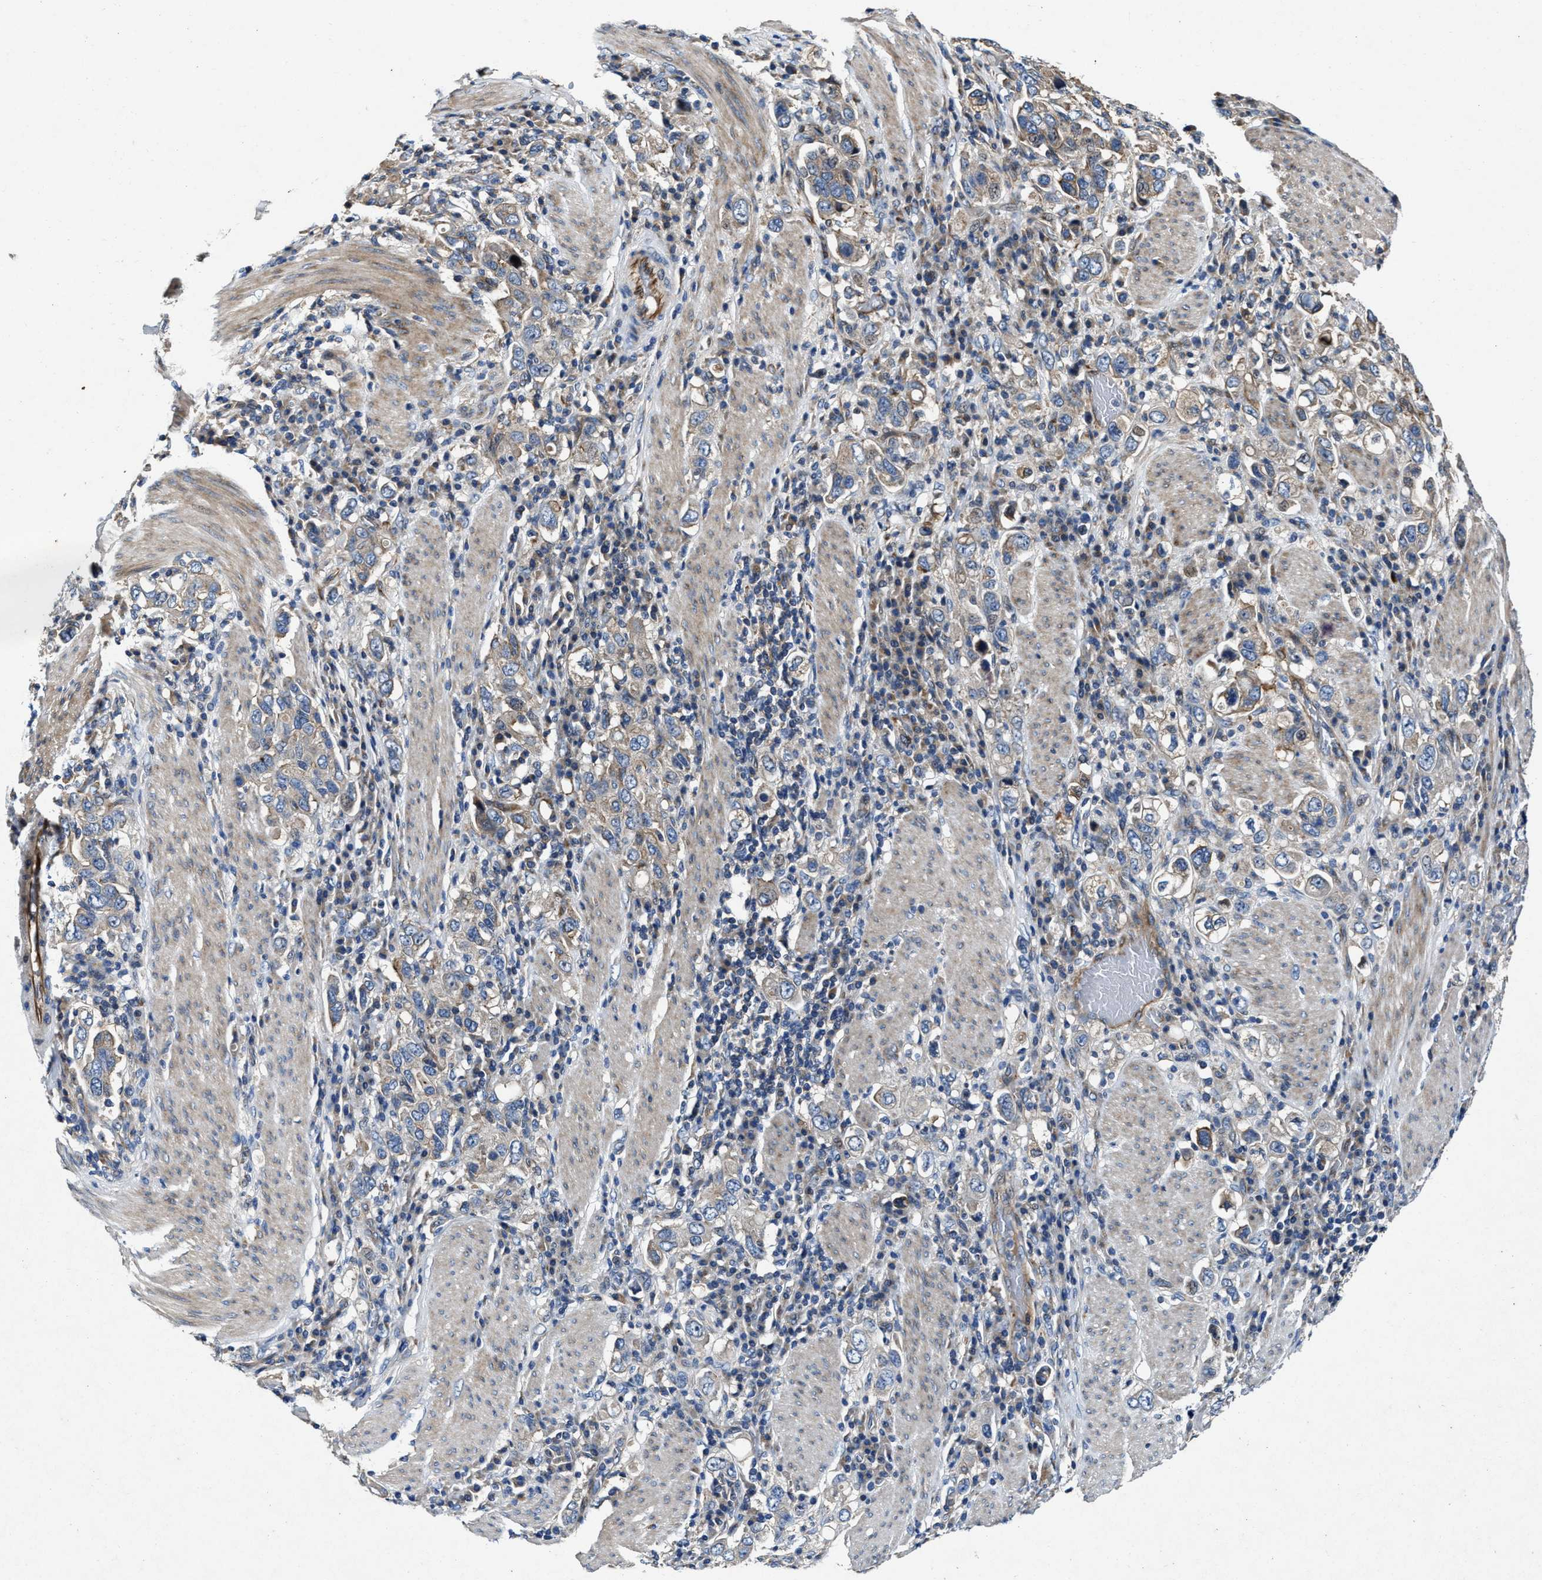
{"staining": {"intensity": "negative", "quantity": "none", "location": "none"}, "tissue": "stomach cancer", "cell_type": "Tumor cells", "image_type": "cancer", "snomed": [{"axis": "morphology", "description": "Adenocarcinoma, NOS"}, {"axis": "topography", "description": "Stomach, upper"}], "caption": "The immunohistochemistry photomicrograph has no significant staining in tumor cells of stomach adenocarcinoma tissue.", "gene": "PTAR1", "patient": {"sex": "male", "age": 62}}